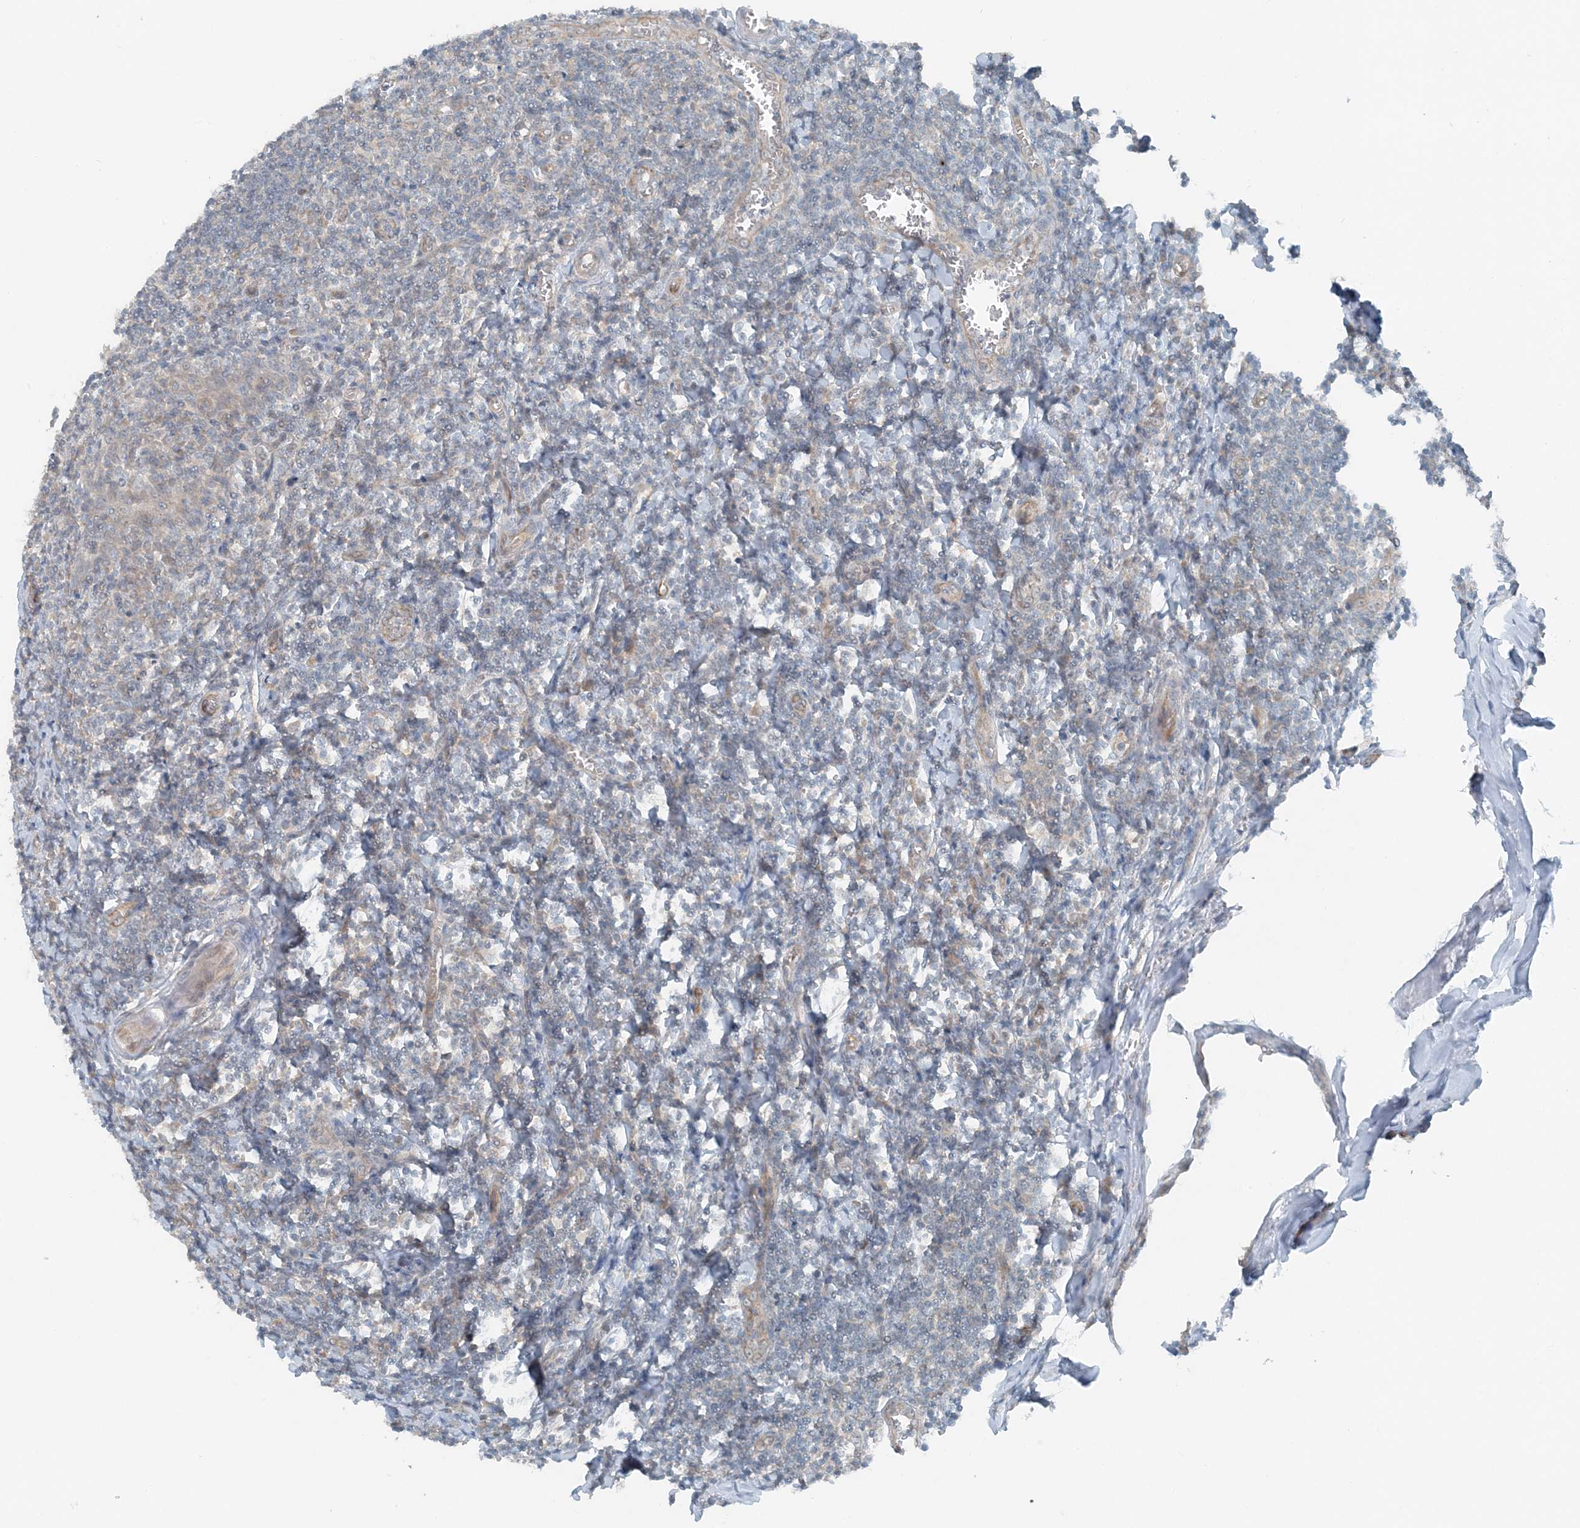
{"staining": {"intensity": "weak", "quantity": "25%-75%", "location": "cytoplasmic/membranous"}, "tissue": "tonsil", "cell_type": "Germinal center cells", "image_type": "normal", "snomed": [{"axis": "morphology", "description": "Normal tissue, NOS"}, {"axis": "topography", "description": "Tonsil"}], "caption": "IHC staining of benign tonsil, which reveals low levels of weak cytoplasmic/membranous positivity in approximately 25%-75% of germinal center cells indicating weak cytoplasmic/membranous protein expression. The staining was performed using DAB (brown) for protein detection and nuclei were counterstained in hematoxylin (blue).", "gene": "MITD1", "patient": {"sex": "male", "age": 27}}